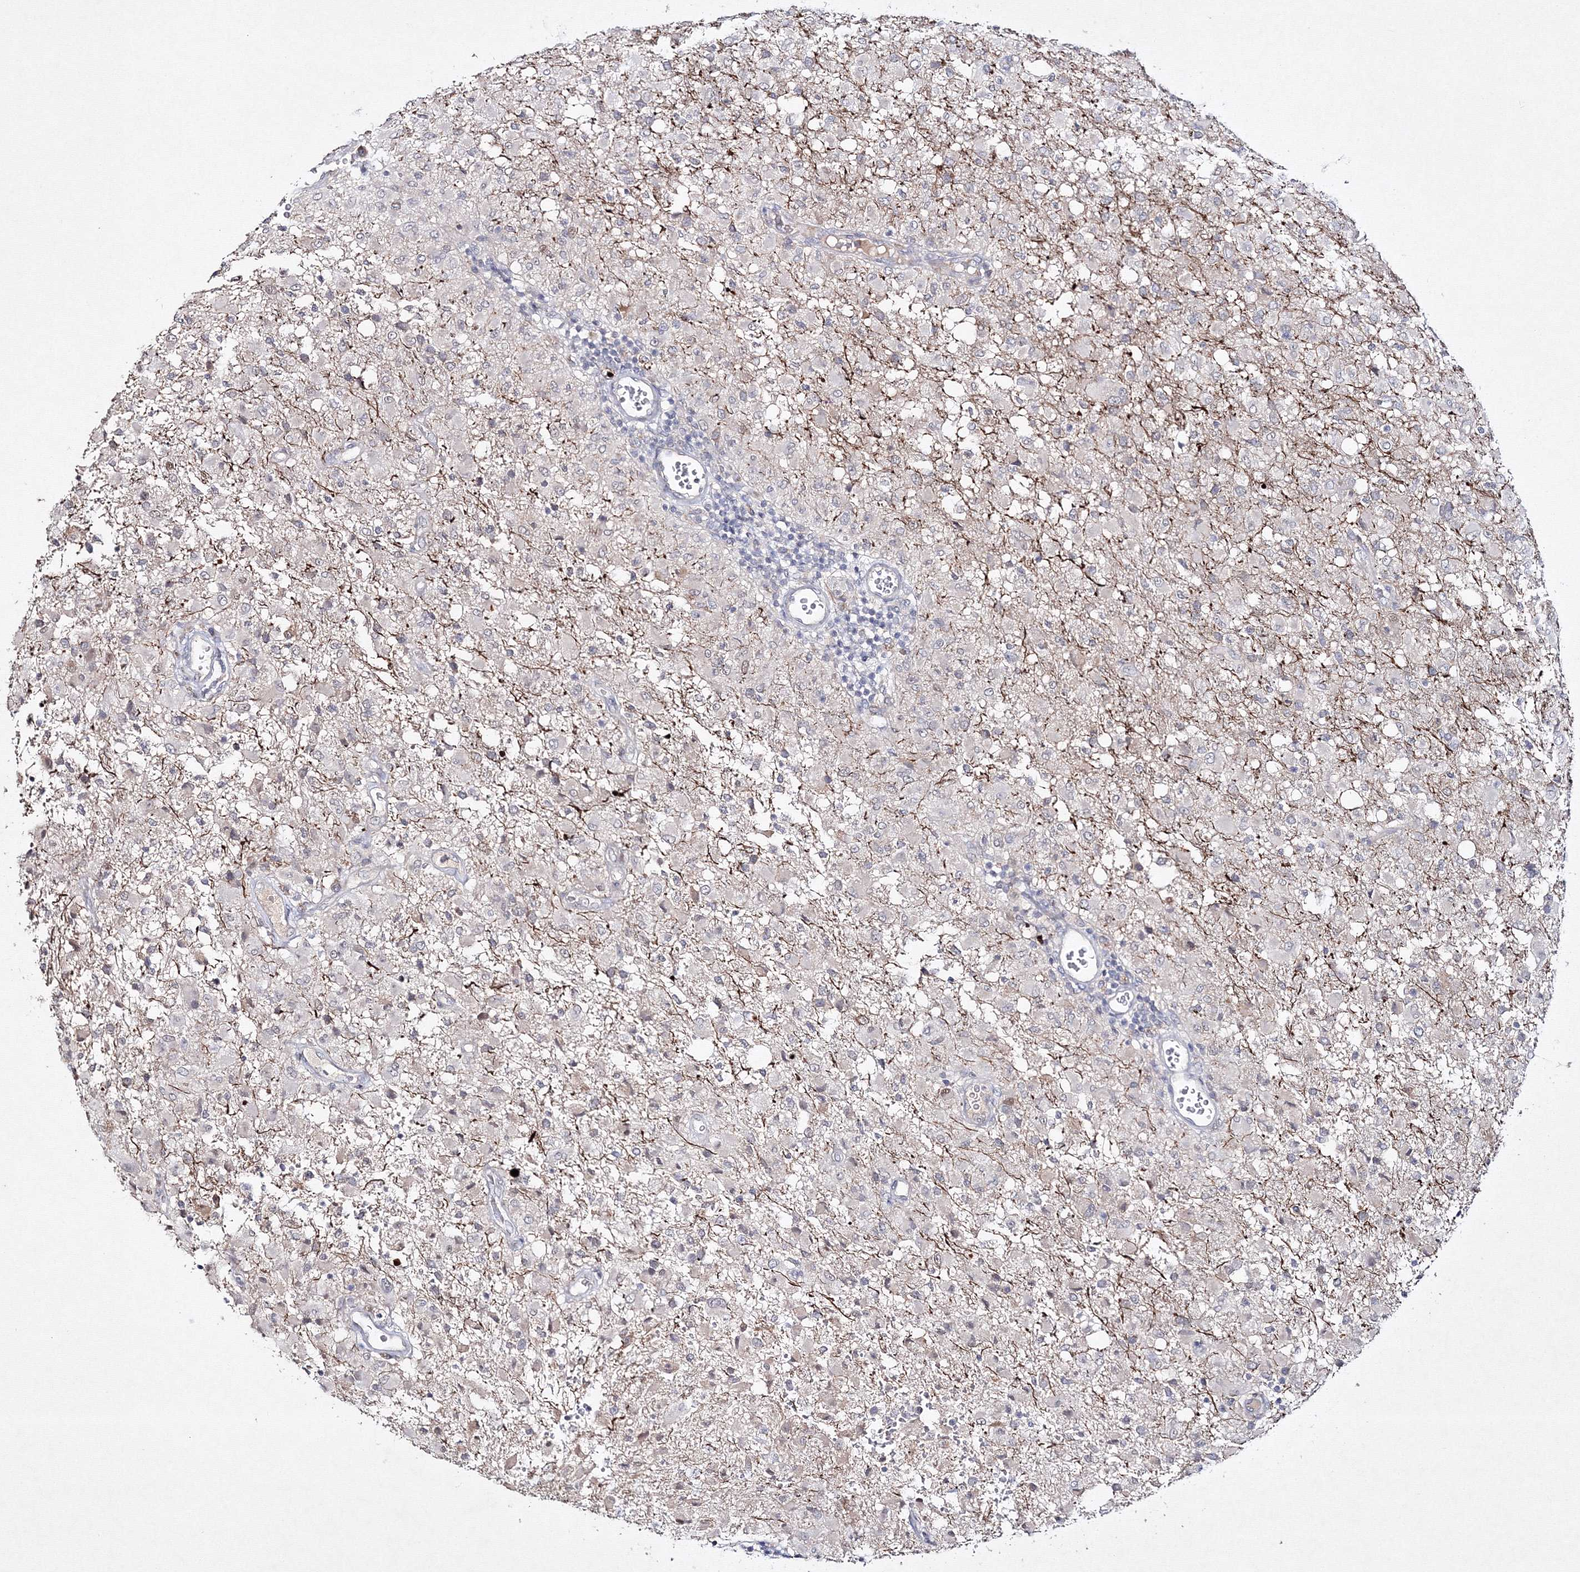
{"staining": {"intensity": "negative", "quantity": "none", "location": "none"}, "tissue": "glioma", "cell_type": "Tumor cells", "image_type": "cancer", "snomed": [{"axis": "morphology", "description": "Glioma, malignant, High grade"}, {"axis": "topography", "description": "Brain"}], "caption": "Tumor cells show no significant protein positivity in glioma.", "gene": "NEU4", "patient": {"sex": "female", "age": 57}}